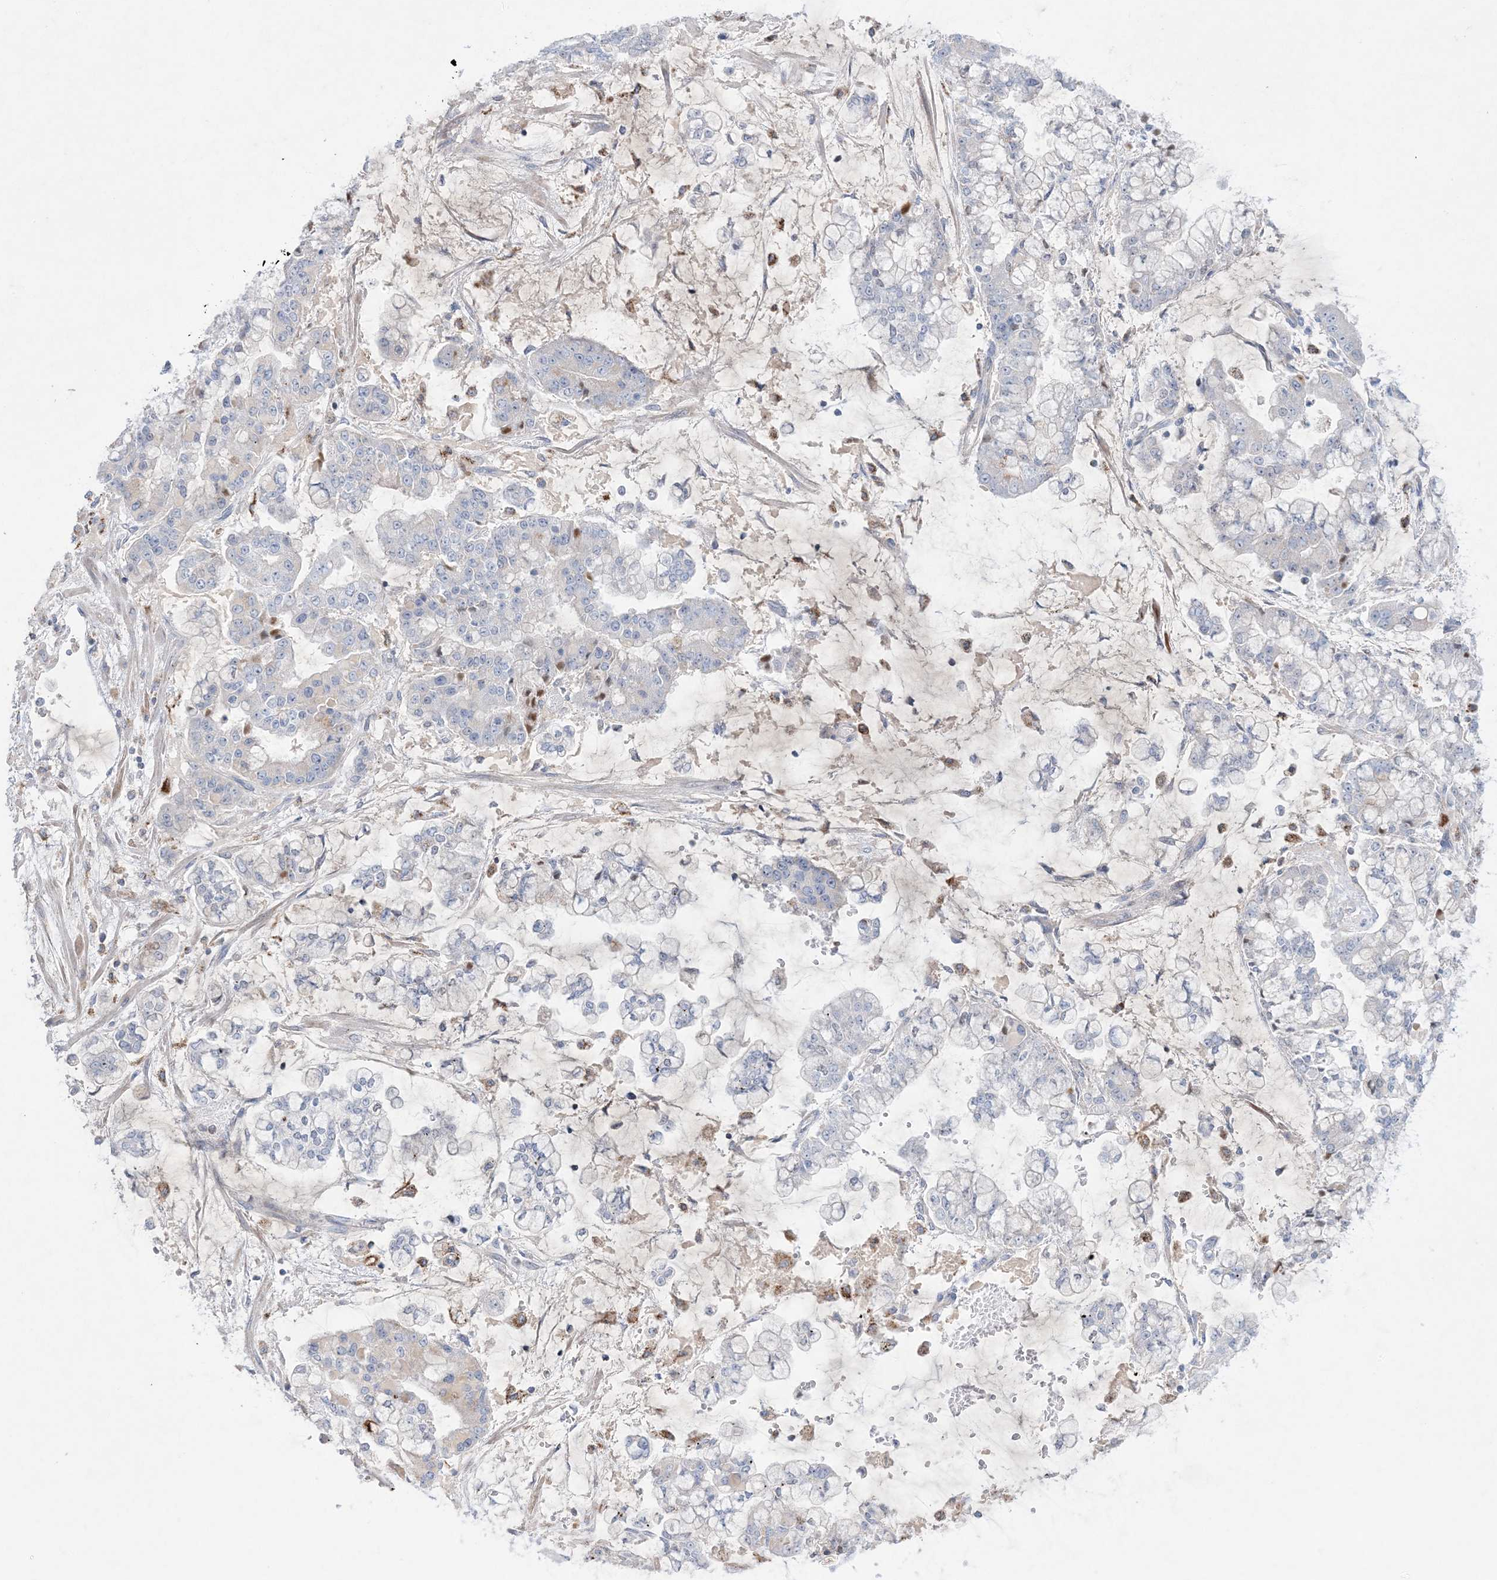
{"staining": {"intensity": "negative", "quantity": "none", "location": "none"}, "tissue": "stomach cancer", "cell_type": "Tumor cells", "image_type": "cancer", "snomed": [{"axis": "morphology", "description": "Normal tissue, NOS"}, {"axis": "morphology", "description": "Adenocarcinoma, NOS"}, {"axis": "topography", "description": "Stomach, upper"}, {"axis": "topography", "description": "Stomach"}], "caption": "This is an immunohistochemistry (IHC) photomicrograph of stomach adenocarcinoma. There is no expression in tumor cells.", "gene": "KCTD6", "patient": {"sex": "male", "age": 76}}